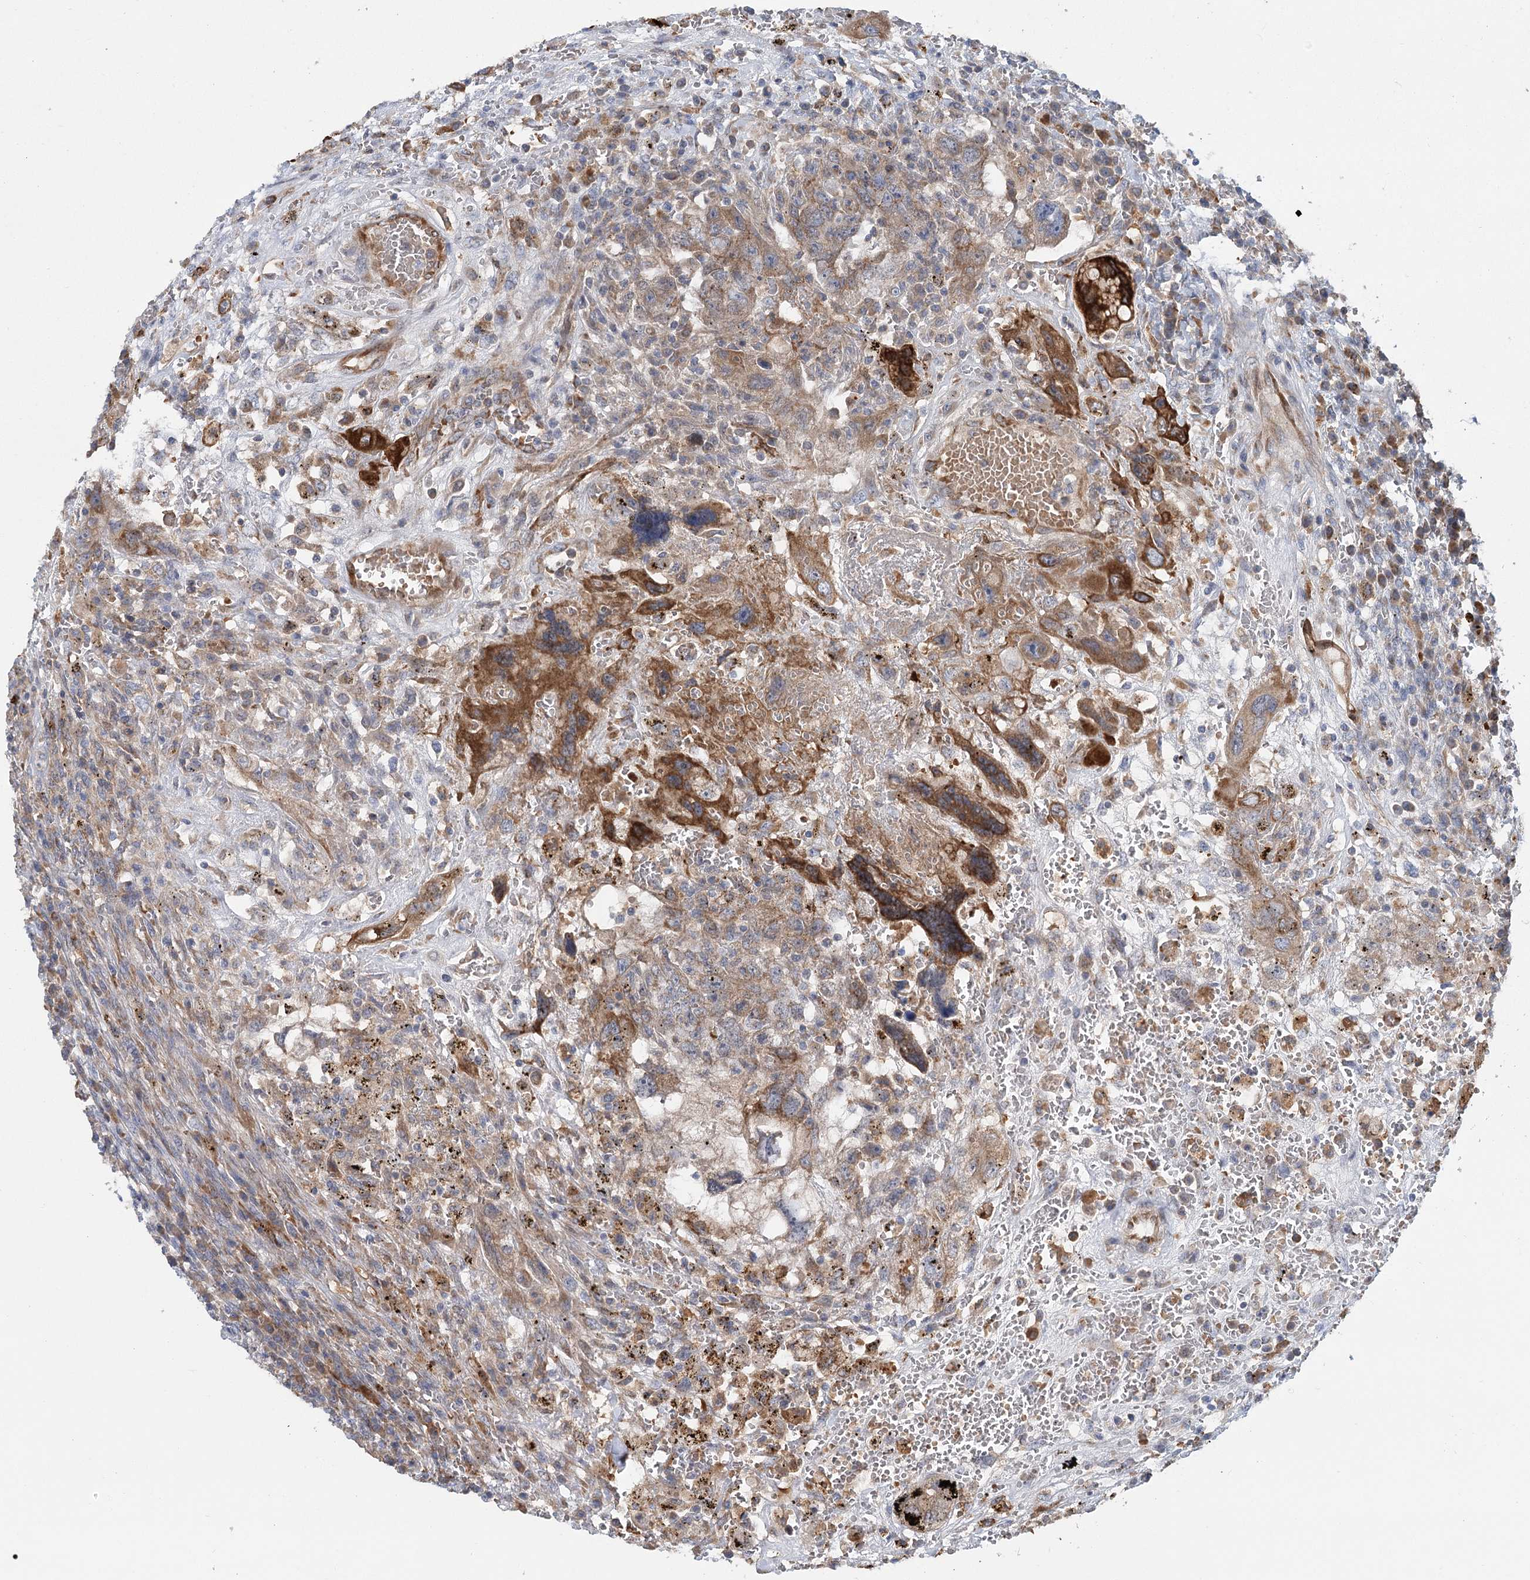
{"staining": {"intensity": "strong", "quantity": ">75%", "location": "cytoplasmic/membranous"}, "tissue": "testis cancer", "cell_type": "Tumor cells", "image_type": "cancer", "snomed": [{"axis": "morphology", "description": "Carcinoma, Embryonal, NOS"}, {"axis": "topography", "description": "Testis"}], "caption": "The immunohistochemical stain labels strong cytoplasmic/membranous staining in tumor cells of embryonal carcinoma (testis) tissue.", "gene": "CIB4", "patient": {"sex": "male", "age": 26}}